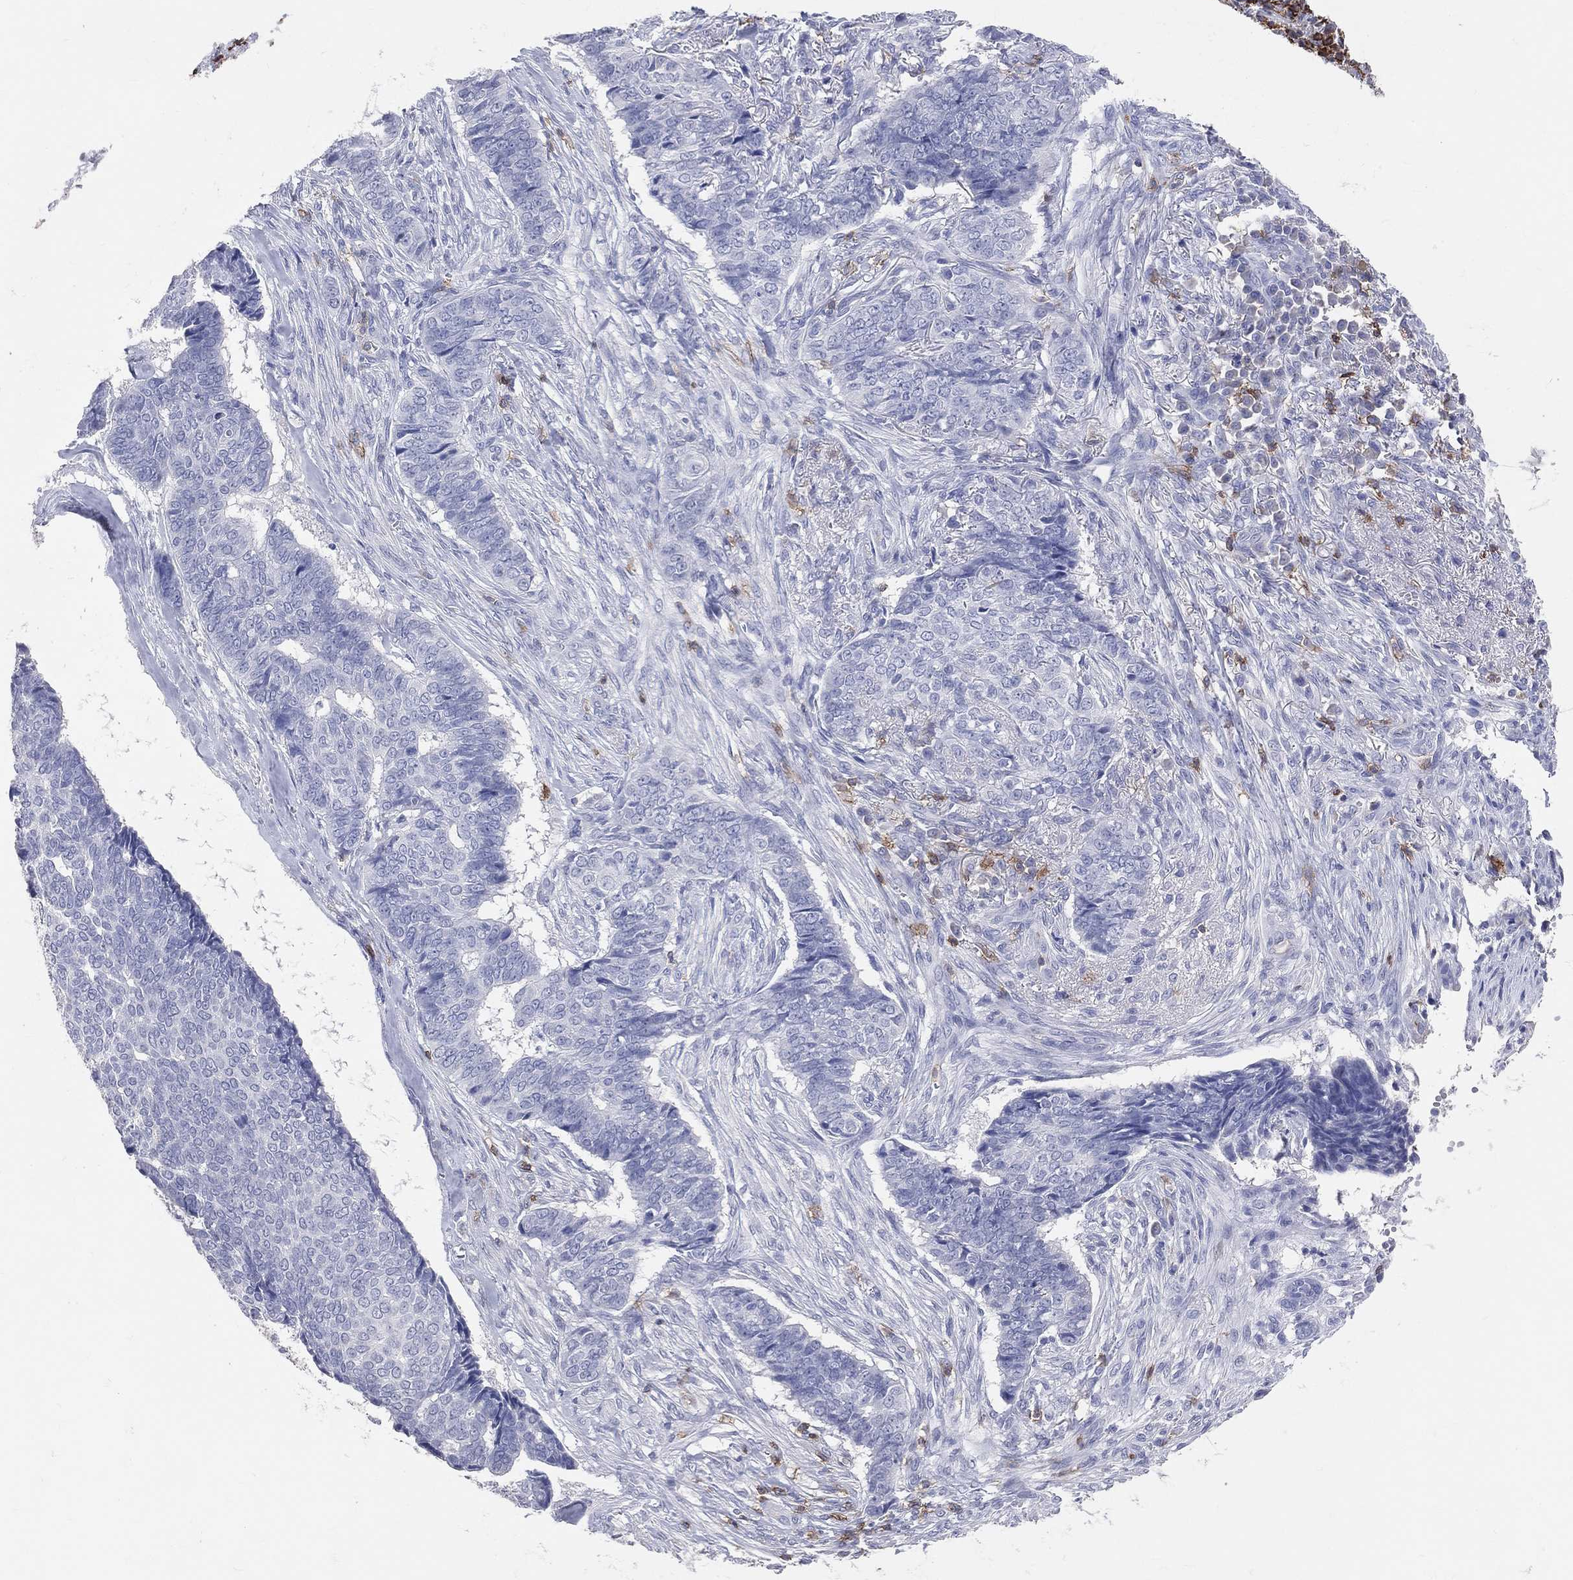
{"staining": {"intensity": "negative", "quantity": "none", "location": "none"}, "tissue": "skin cancer", "cell_type": "Tumor cells", "image_type": "cancer", "snomed": [{"axis": "morphology", "description": "Basal cell carcinoma"}, {"axis": "topography", "description": "Skin"}], "caption": "Skin basal cell carcinoma was stained to show a protein in brown. There is no significant positivity in tumor cells.", "gene": "LAT", "patient": {"sex": "male", "age": 86}}